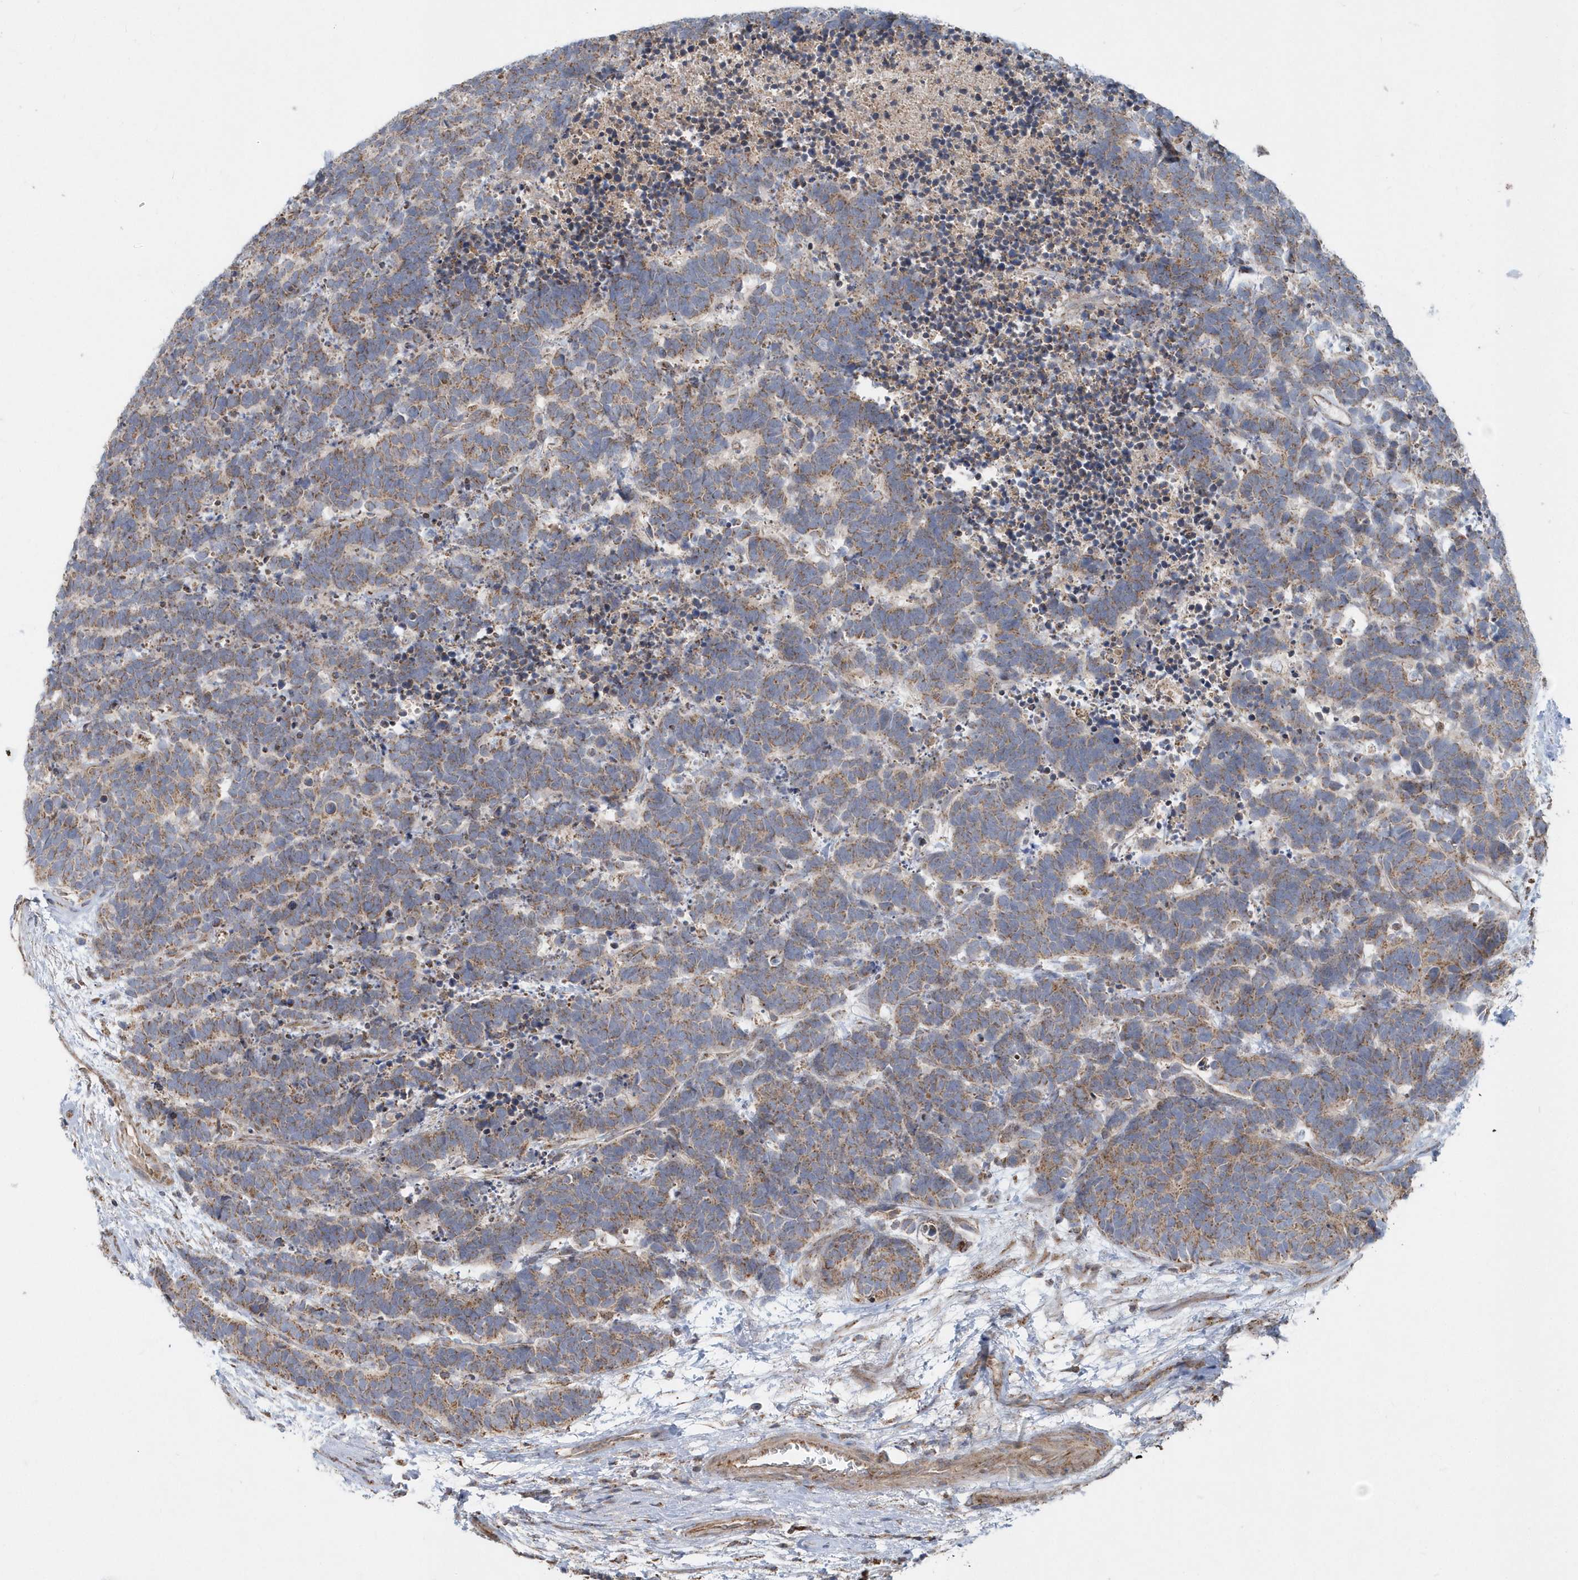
{"staining": {"intensity": "moderate", "quantity": ">75%", "location": "cytoplasmic/membranous"}, "tissue": "carcinoid", "cell_type": "Tumor cells", "image_type": "cancer", "snomed": [{"axis": "morphology", "description": "Carcinoma, NOS"}, {"axis": "morphology", "description": "Carcinoid, malignant, NOS"}, {"axis": "topography", "description": "Urinary bladder"}], "caption": "Malignant carcinoid tissue displays moderate cytoplasmic/membranous staining in about >75% of tumor cells, visualized by immunohistochemistry.", "gene": "PPP1R7", "patient": {"sex": "male", "age": 57}}